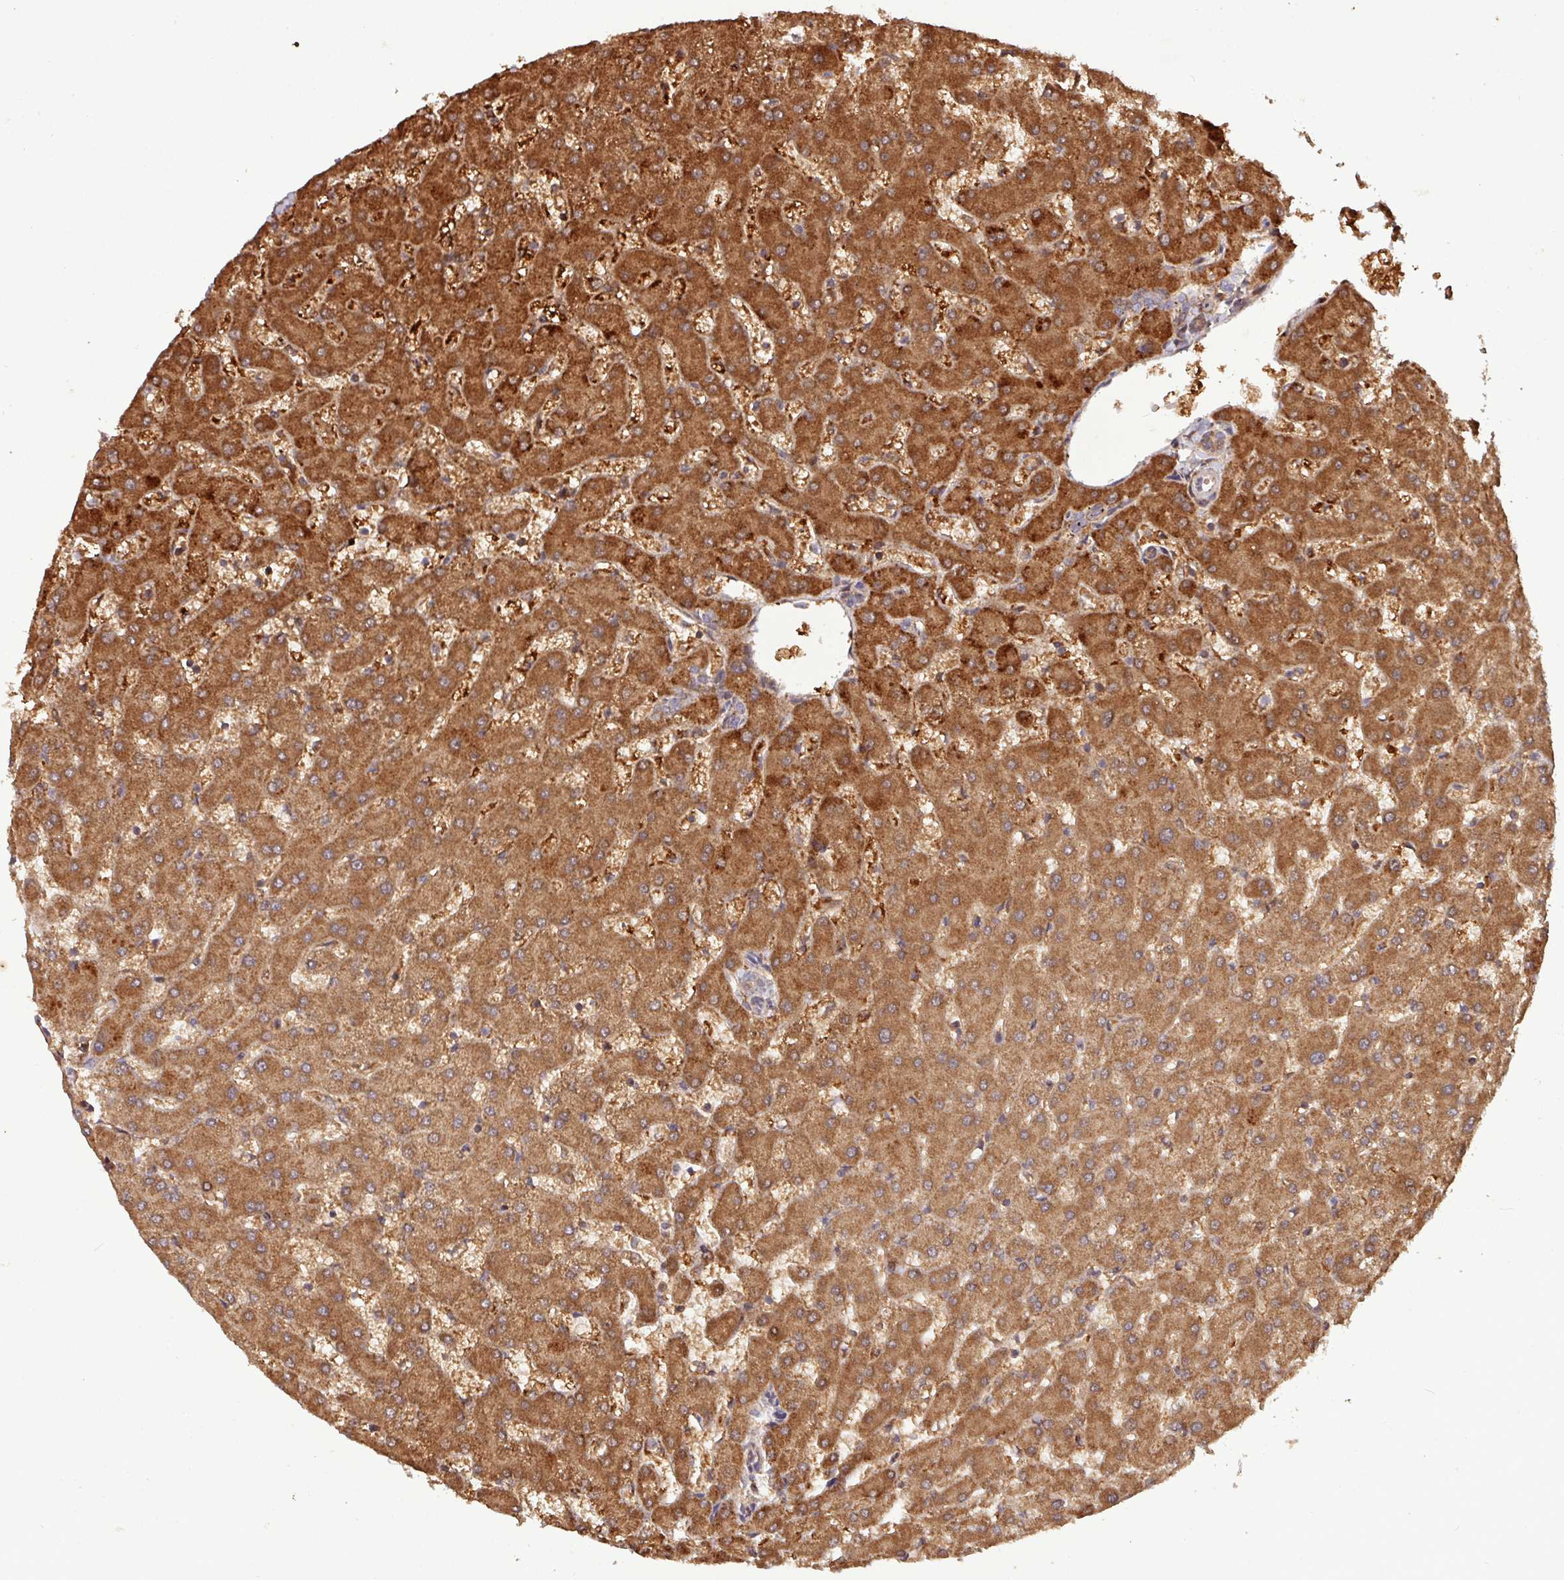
{"staining": {"intensity": "weak", "quantity": ">75%", "location": "cytoplasmic/membranous"}, "tissue": "liver", "cell_type": "Cholangiocytes", "image_type": "normal", "snomed": [{"axis": "morphology", "description": "Normal tissue, NOS"}, {"axis": "topography", "description": "Liver"}], "caption": "This photomicrograph reveals unremarkable liver stained with immunohistochemistry to label a protein in brown. The cytoplasmic/membranous of cholangiocytes show weak positivity for the protein. Nuclei are counter-stained blue.", "gene": "YPEL1", "patient": {"sex": "female", "age": 63}}